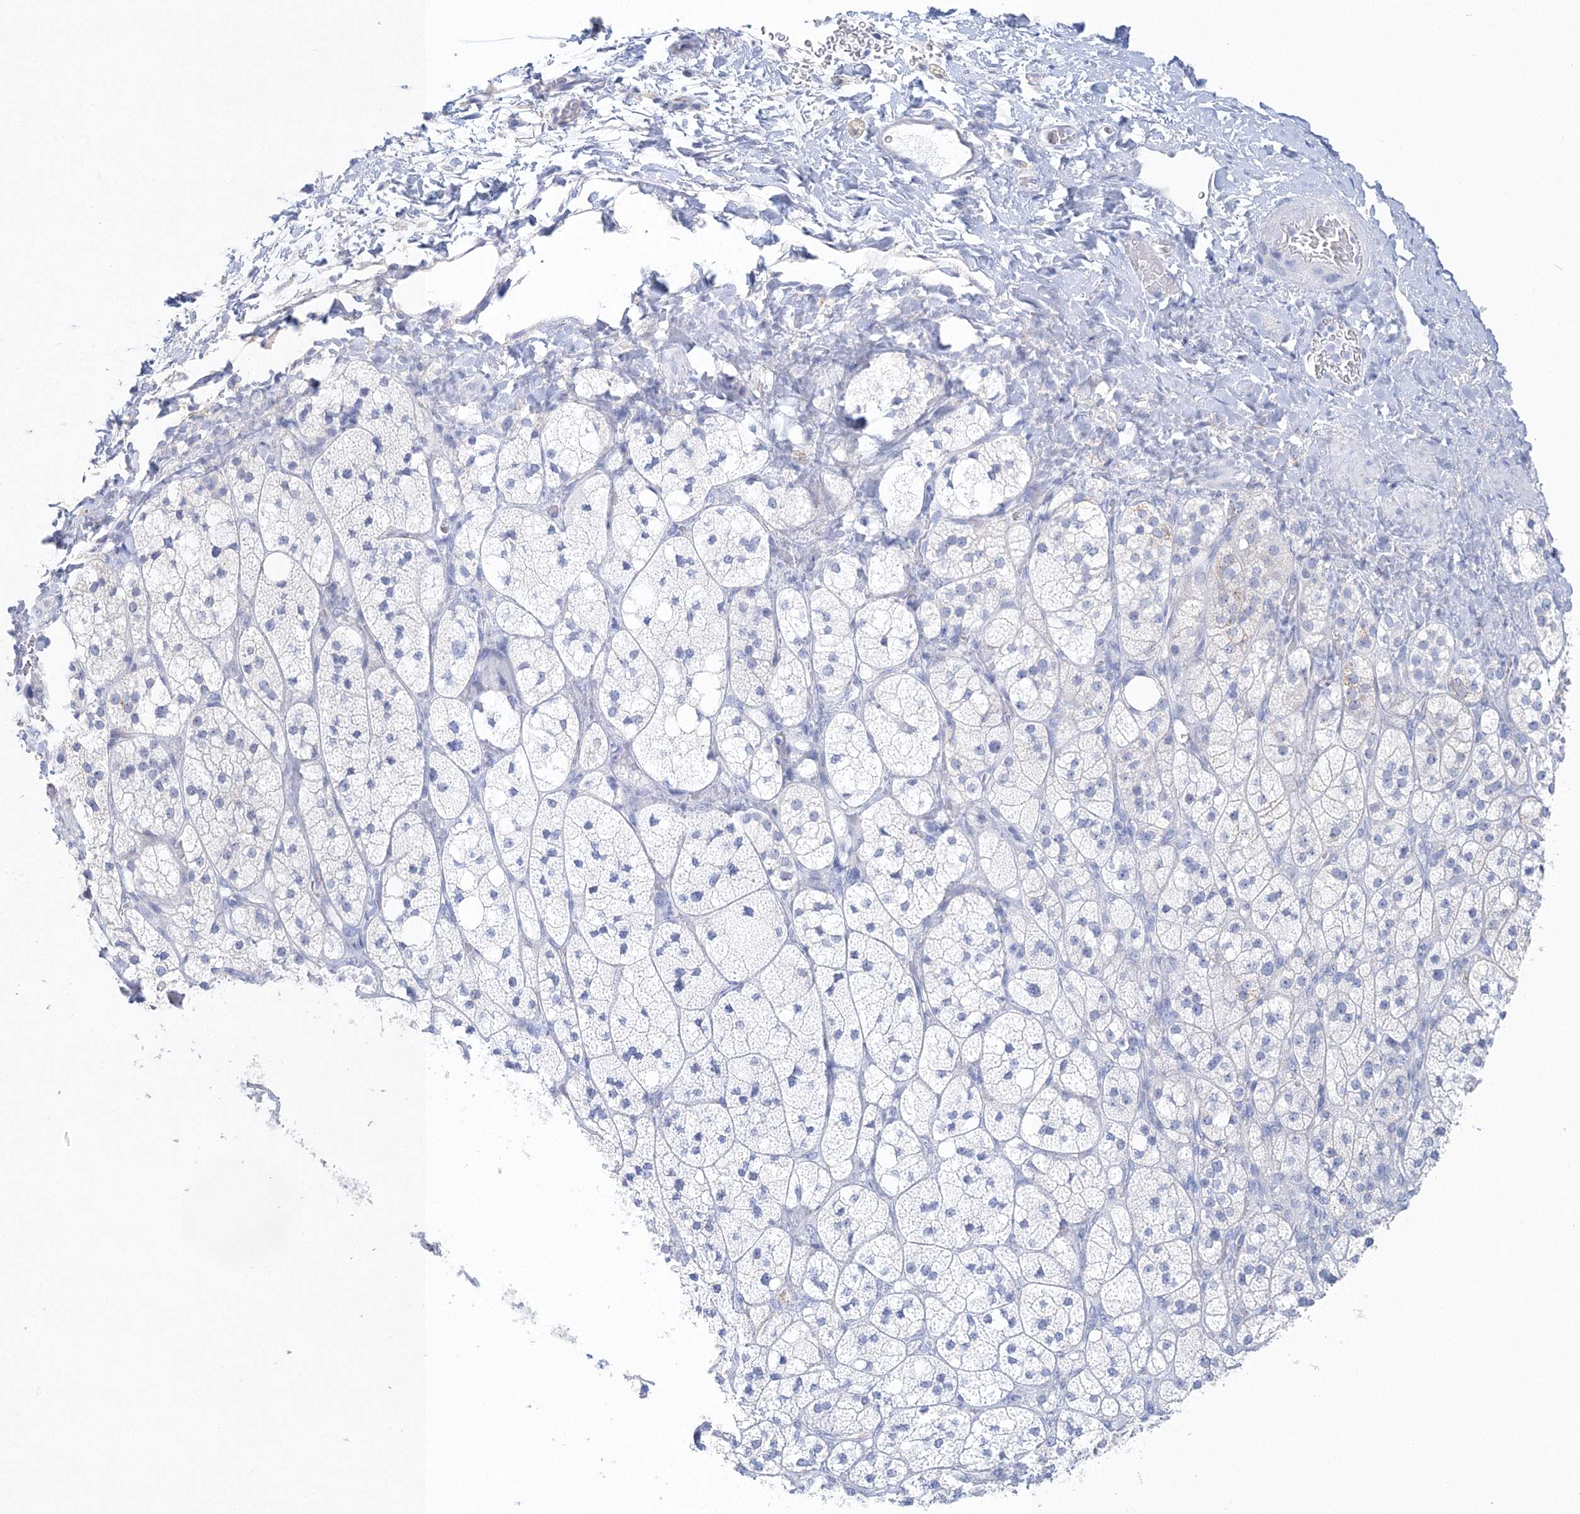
{"staining": {"intensity": "strong", "quantity": "<25%", "location": "cytoplasmic/membranous,nuclear"}, "tissue": "adrenal gland", "cell_type": "Glandular cells", "image_type": "normal", "snomed": [{"axis": "morphology", "description": "Normal tissue, NOS"}, {"axis": "topography", "description": "Adrenal gland"}], "caption": "High-magnification brightfield microscopy of benign adrenal gland stained with DAB (brown) and counterstained with hematoxylin (blue). glandular cells exhibit strong cytoplasmic/membranous,nuclear staining is appreciated in about<25% of cells. Using DAB (brown) and hematoxylin (blue) stains, captured at high magnification using brightfield microscopy.", "gene": "HMGCS1", "patient": {"sex": "male", "age": 61}}